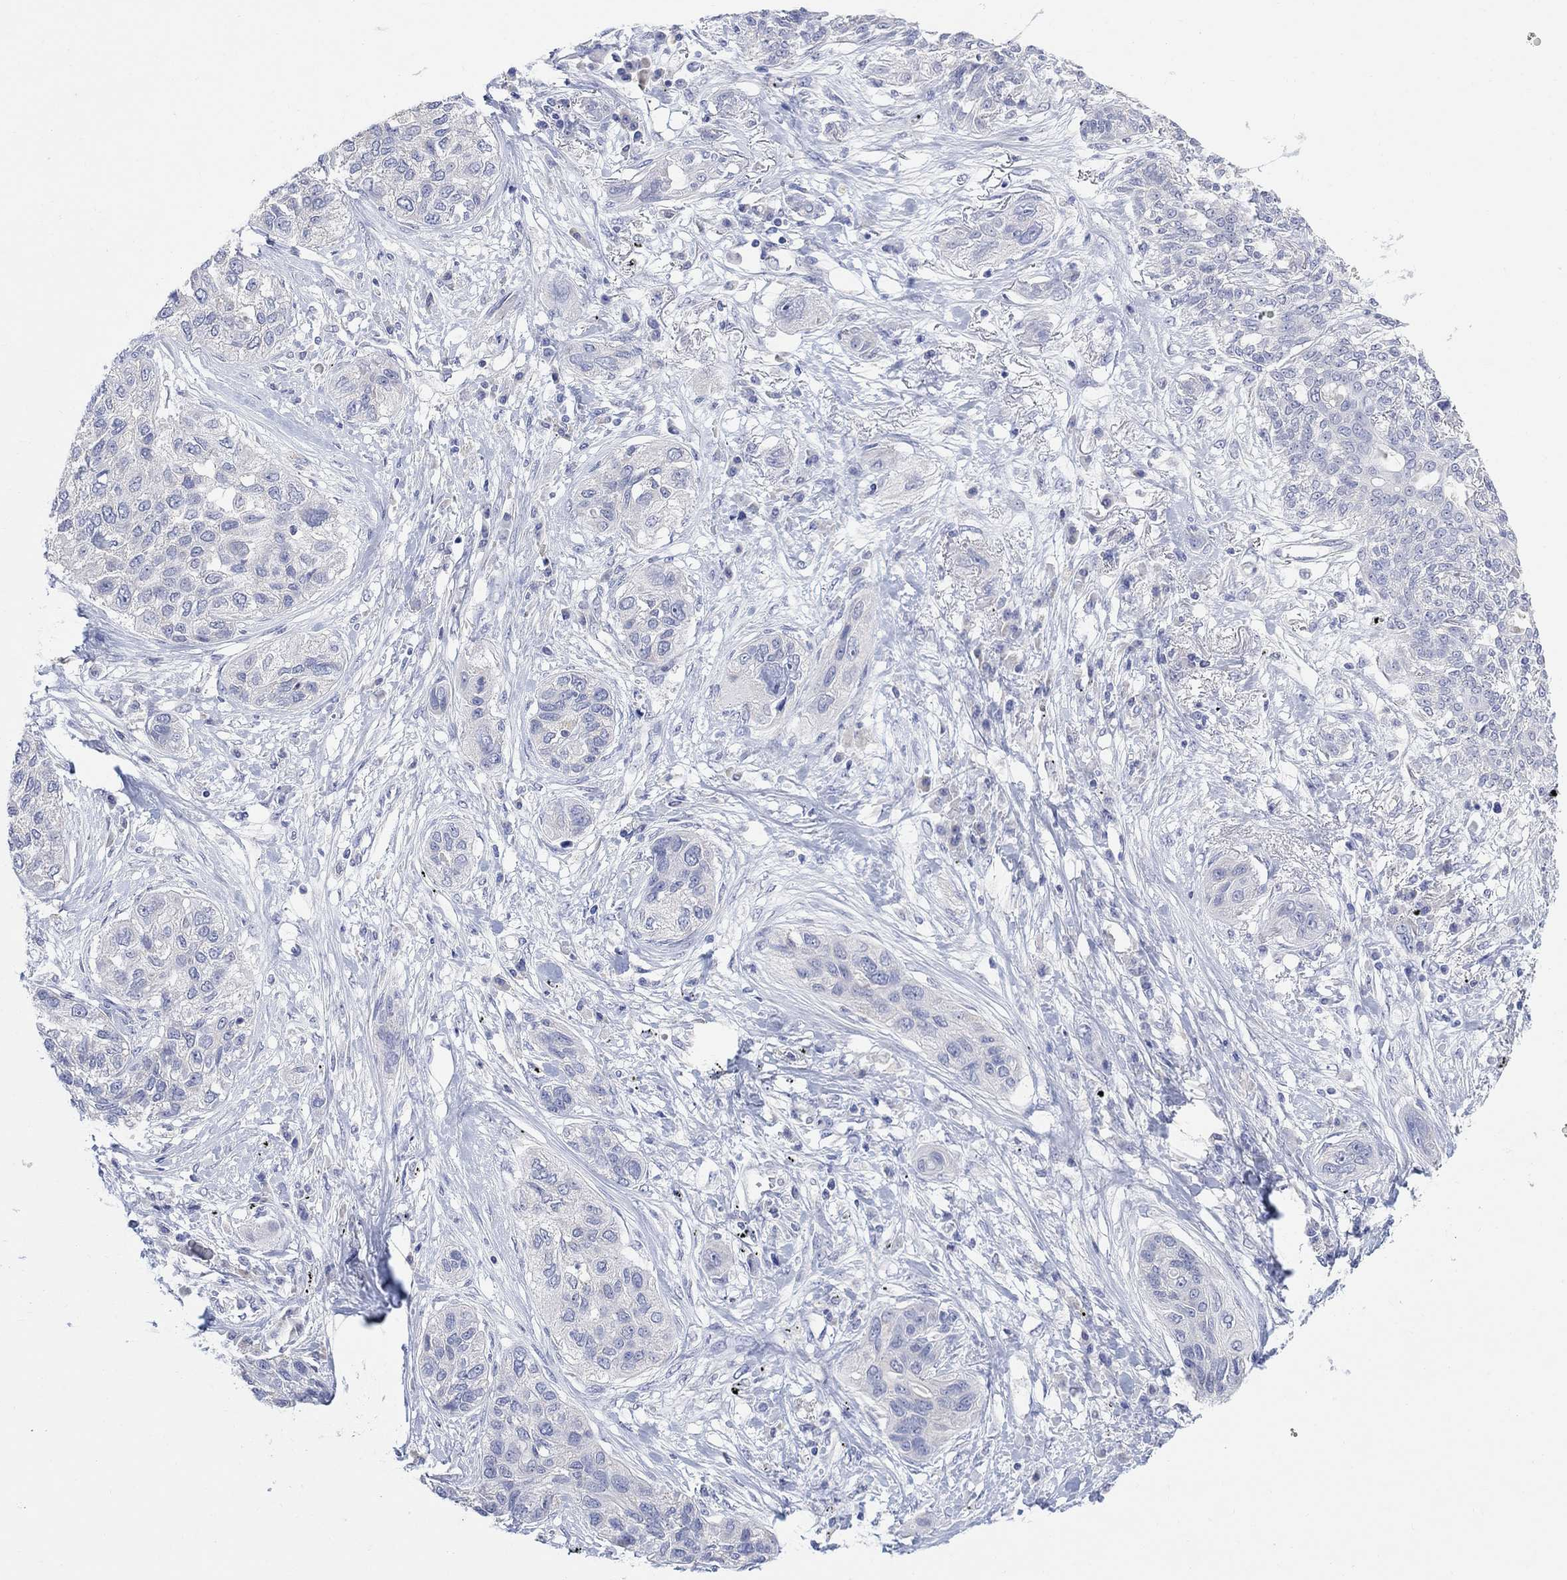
{"staining": {"intensity": "negative", "quantity": "none", "location": "none"}, "tissue": "lung cancer", "cell_type": "Tumor cells", "image_type": "cancer", "snomed": [{"axis": "morphology", "description": "Squamous cell carcinoma, NOS"}, {"axis": "topography", "description": "Lung"}], "caption": "A micrograph of human lung squamous cell carcinoma is negative for staining in tumor cells.", "gene": "FBP2", "patient": {"sex": "female", "age": 70}}